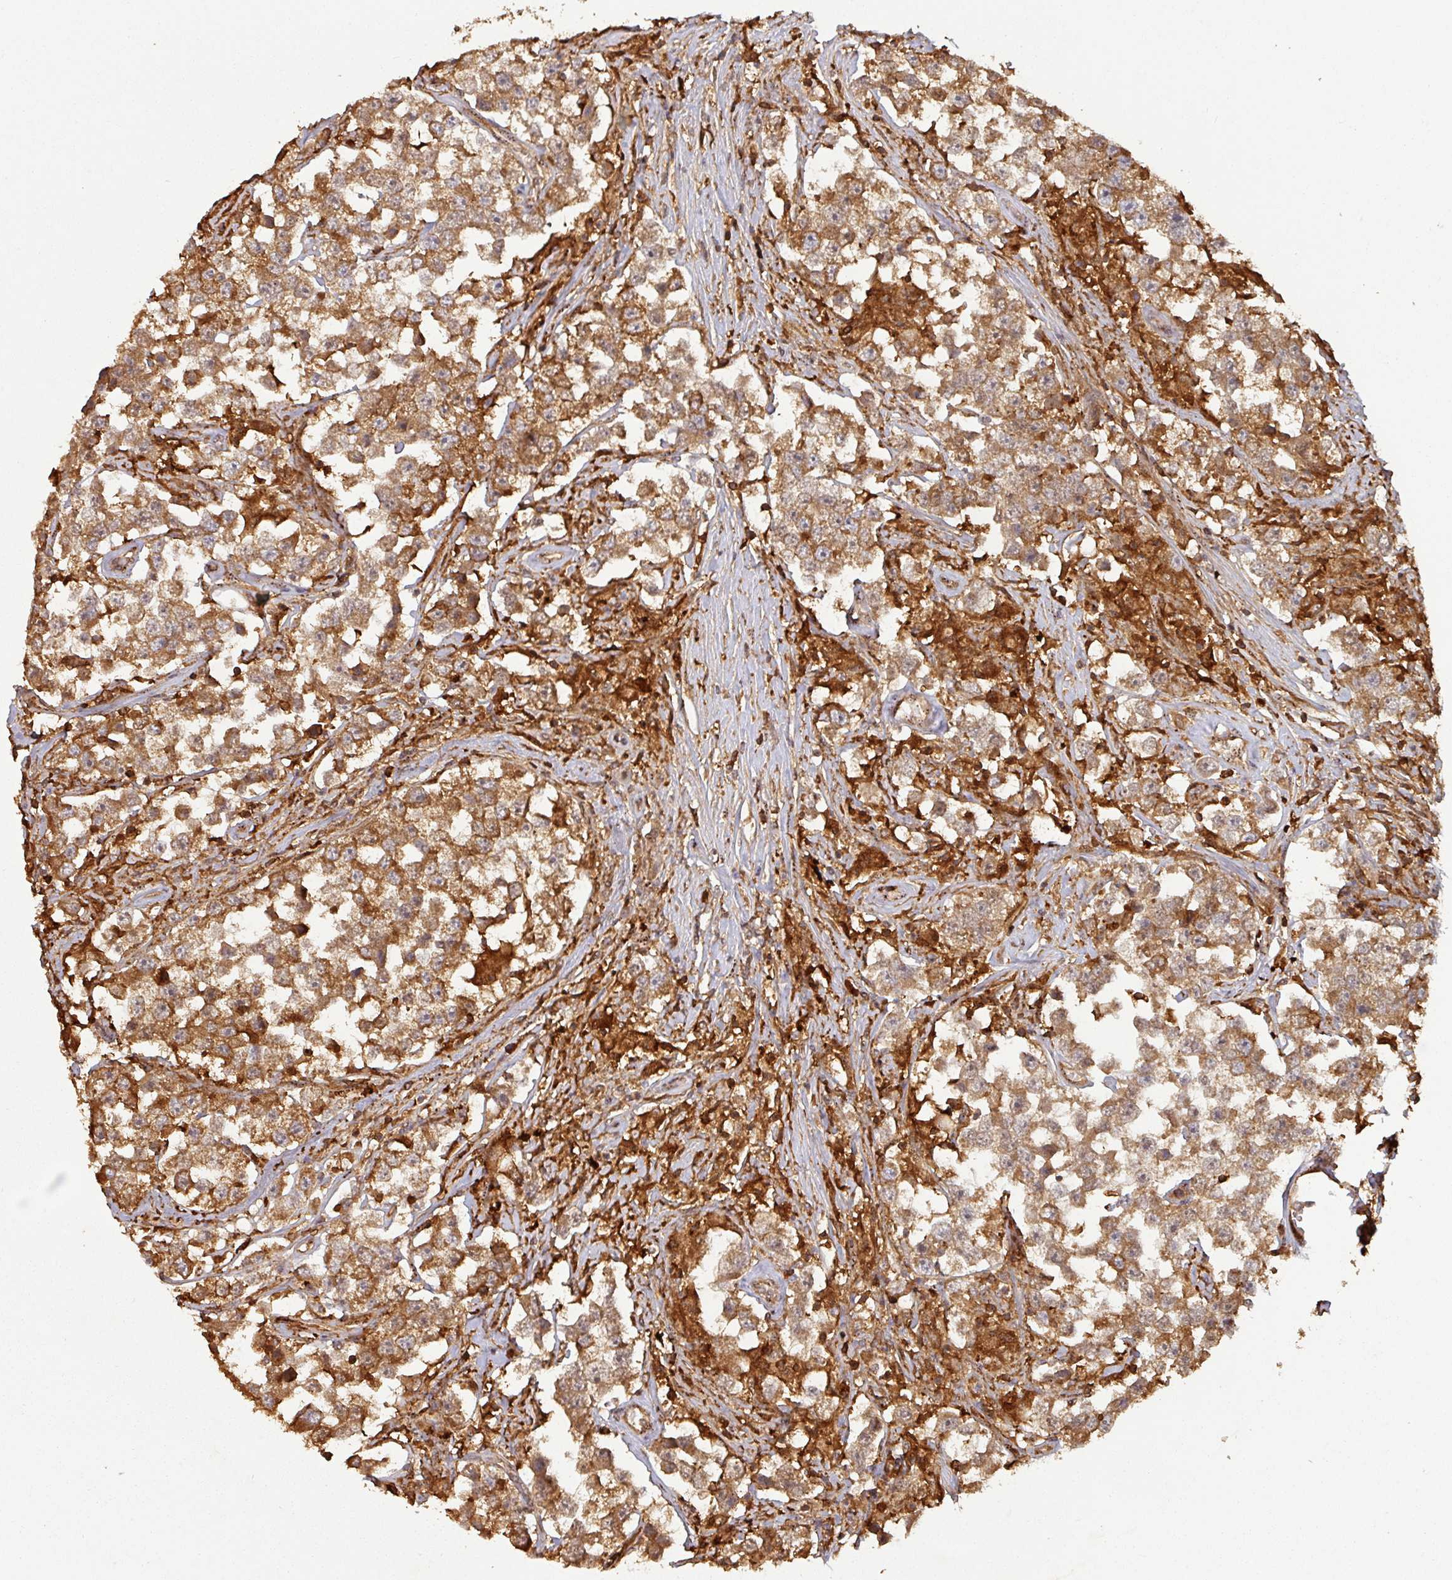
{"staining": {"intensity": "moderate", "quantity": ">75%", "location": "cytoplasmic/membranous"}, "tissue": "testis cancer", "cell_type": "Tumor cells", "image_type": "cancer", "snomed": [{"axis": "morphology", "description": "Seminoma, NOS"}, {"axis": "topography", "description": "Testis"}], "caption": "Immunohistochemical staining of human testis cancer (seminoma) demonstrates medium levels of moderate cytoplasmic/membranous positivity in approximately >75% of tumor cells. Using DAB (3,3'-diaminobenzidine) (brown) and hematoxylin (blue) stains, captured at high magnification using brightfield microscopy.", "gene": "ZNF322", "patient": {"sex": "male", "age": 46}}